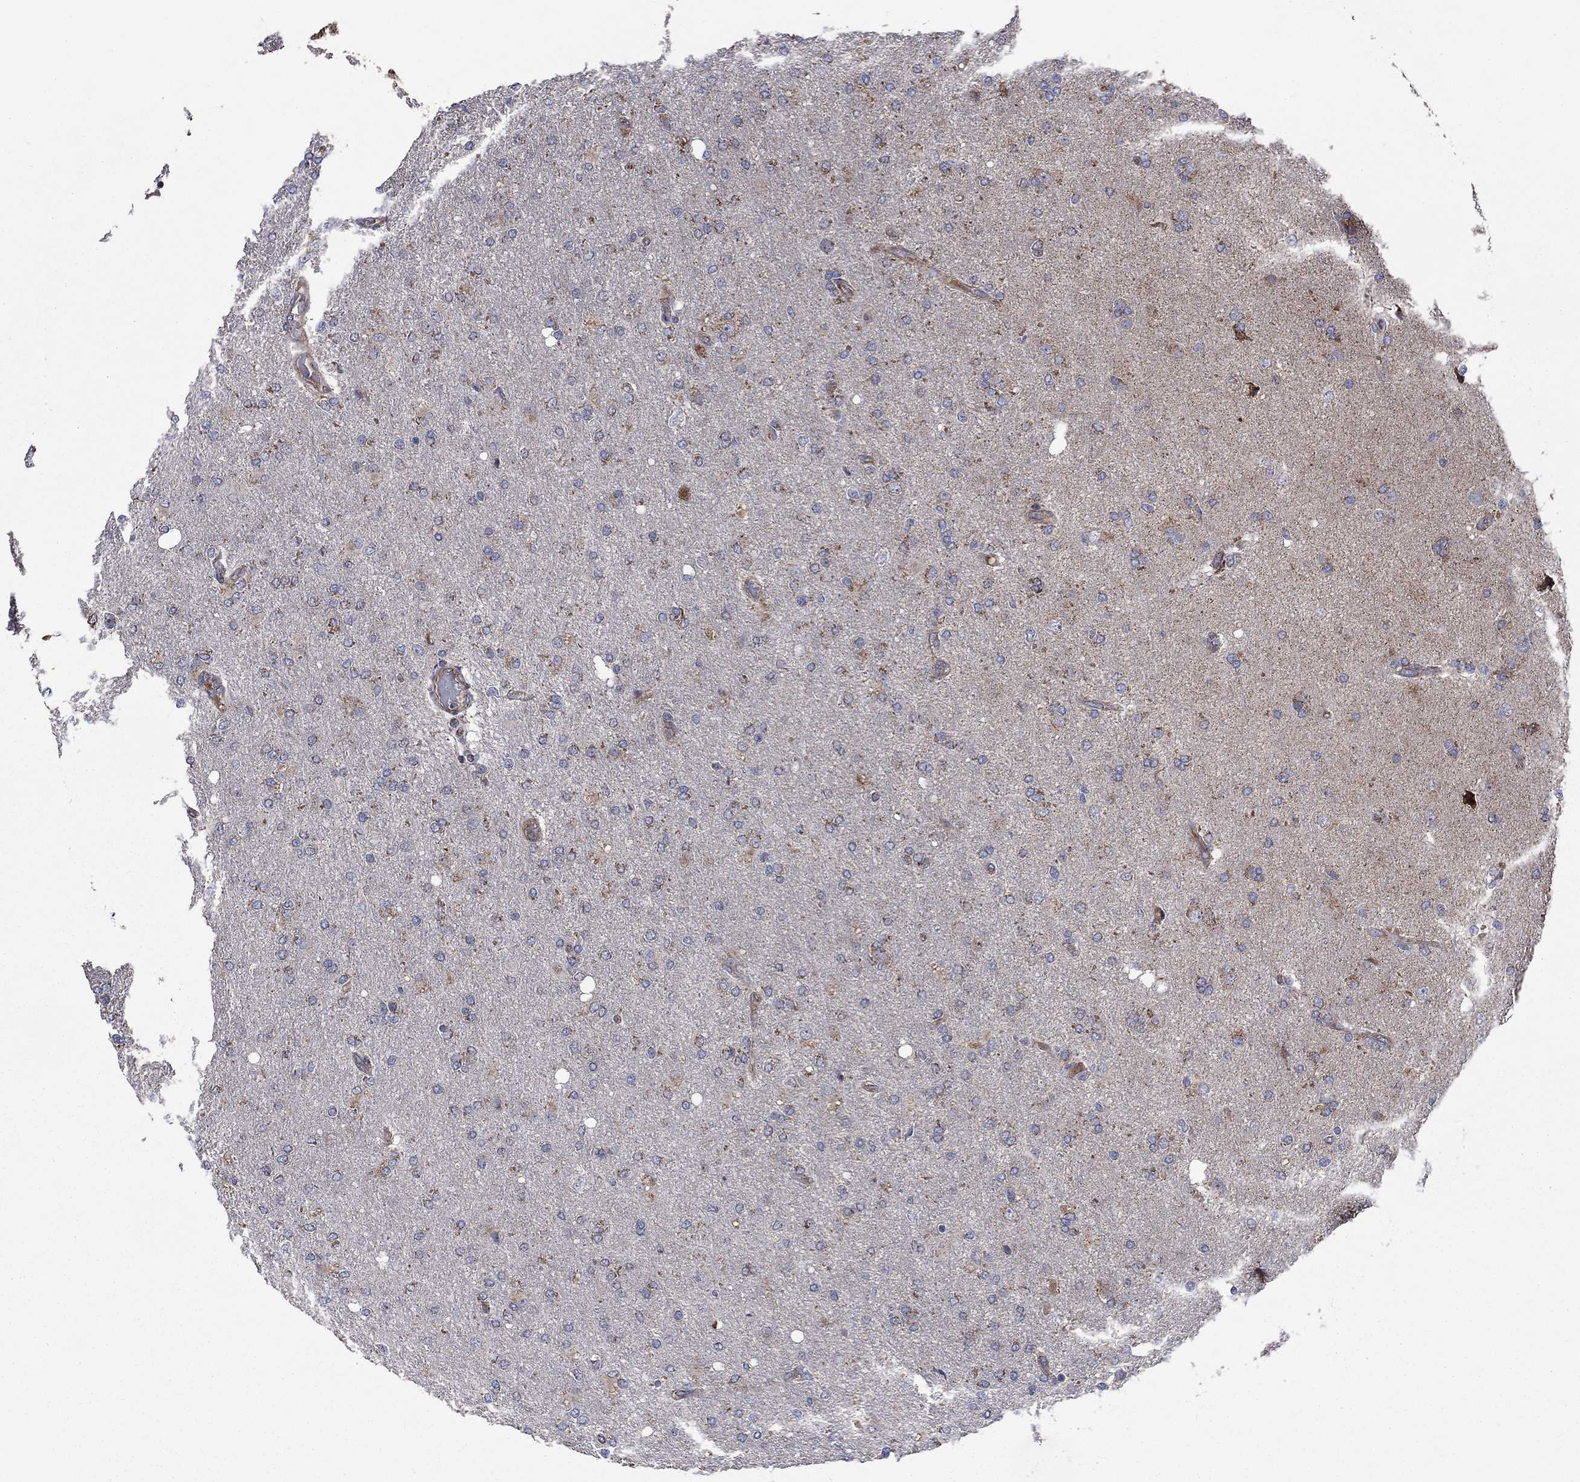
{"staining": {"intensity": "strong", "quantity": "<25%", "location": "cytoplasmic/membranous"}, "tissue": "glioma", "cell_type": "Tumor cells", "image_type": "cancer", "snomed": [{"axis": "morphology", "description": "Glioma, malignant, High grade"}, {"axis": "topography", "description": "Cerebral cortex"}], "caption": "The immunohistochemical stain labels strong cytoplasmic/membranous positivity in tumor cells of malignant glioma (high-grade) tissue.", "gene": "NDUFC1", "patient": {"sex": "male", "age": 70}}